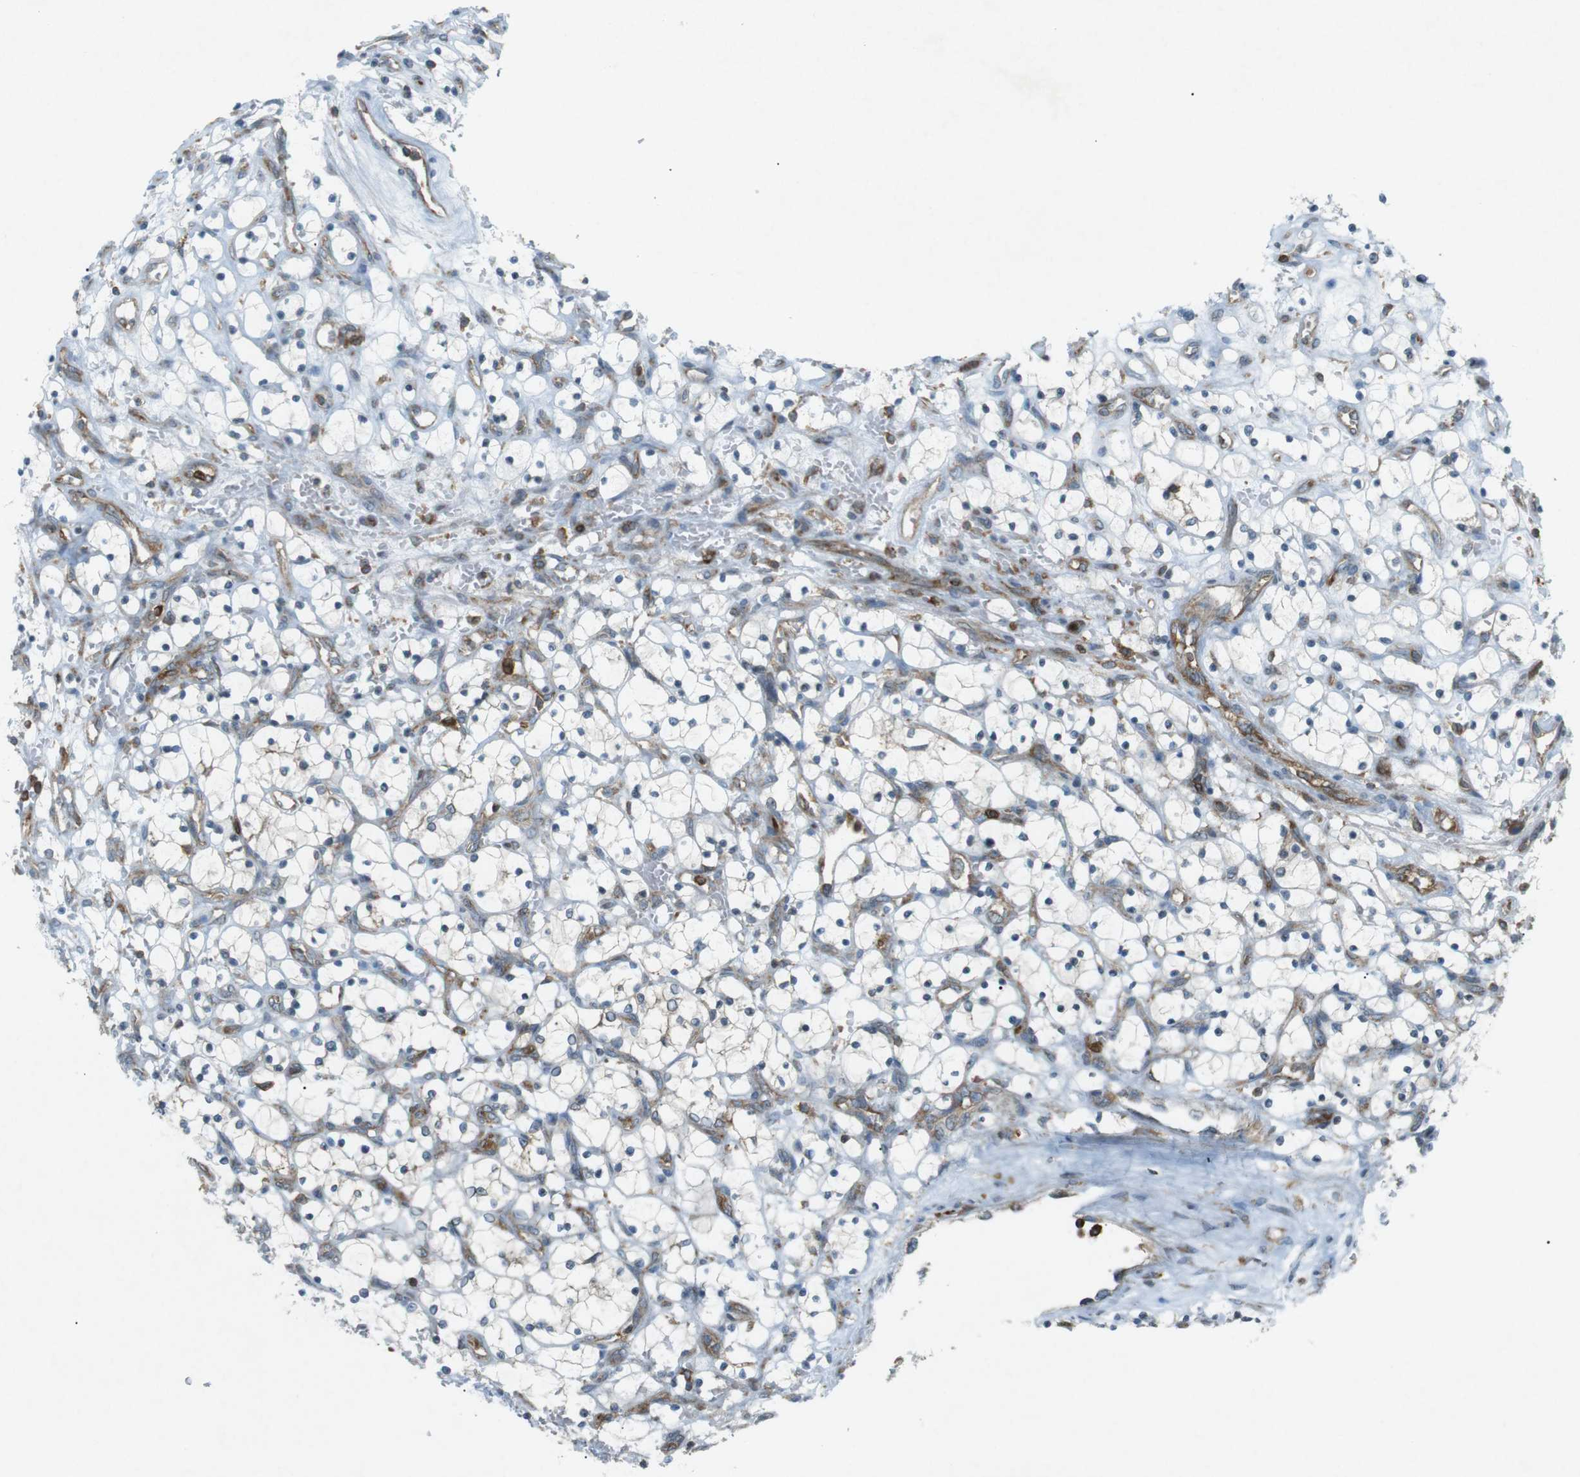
{"staining": {"intensity": "weak", "quantity": "<25%", "location": "cytoplasmic/membranous"}, "tissue": "renal cancer", "cell_type": "Tumor cells", "image_type": "cancer", "snomed": [{"axis": "morphology", "description": "Adenocarcinoma, NOS"}, {"axis": "topography", "description": "Kidney"}], "caption": "Tumor cells show no significant protein staining in renal cancer (adenocarcinoma).", "gene": "FLII", "patient": {"sex": "female", "age": 69}}